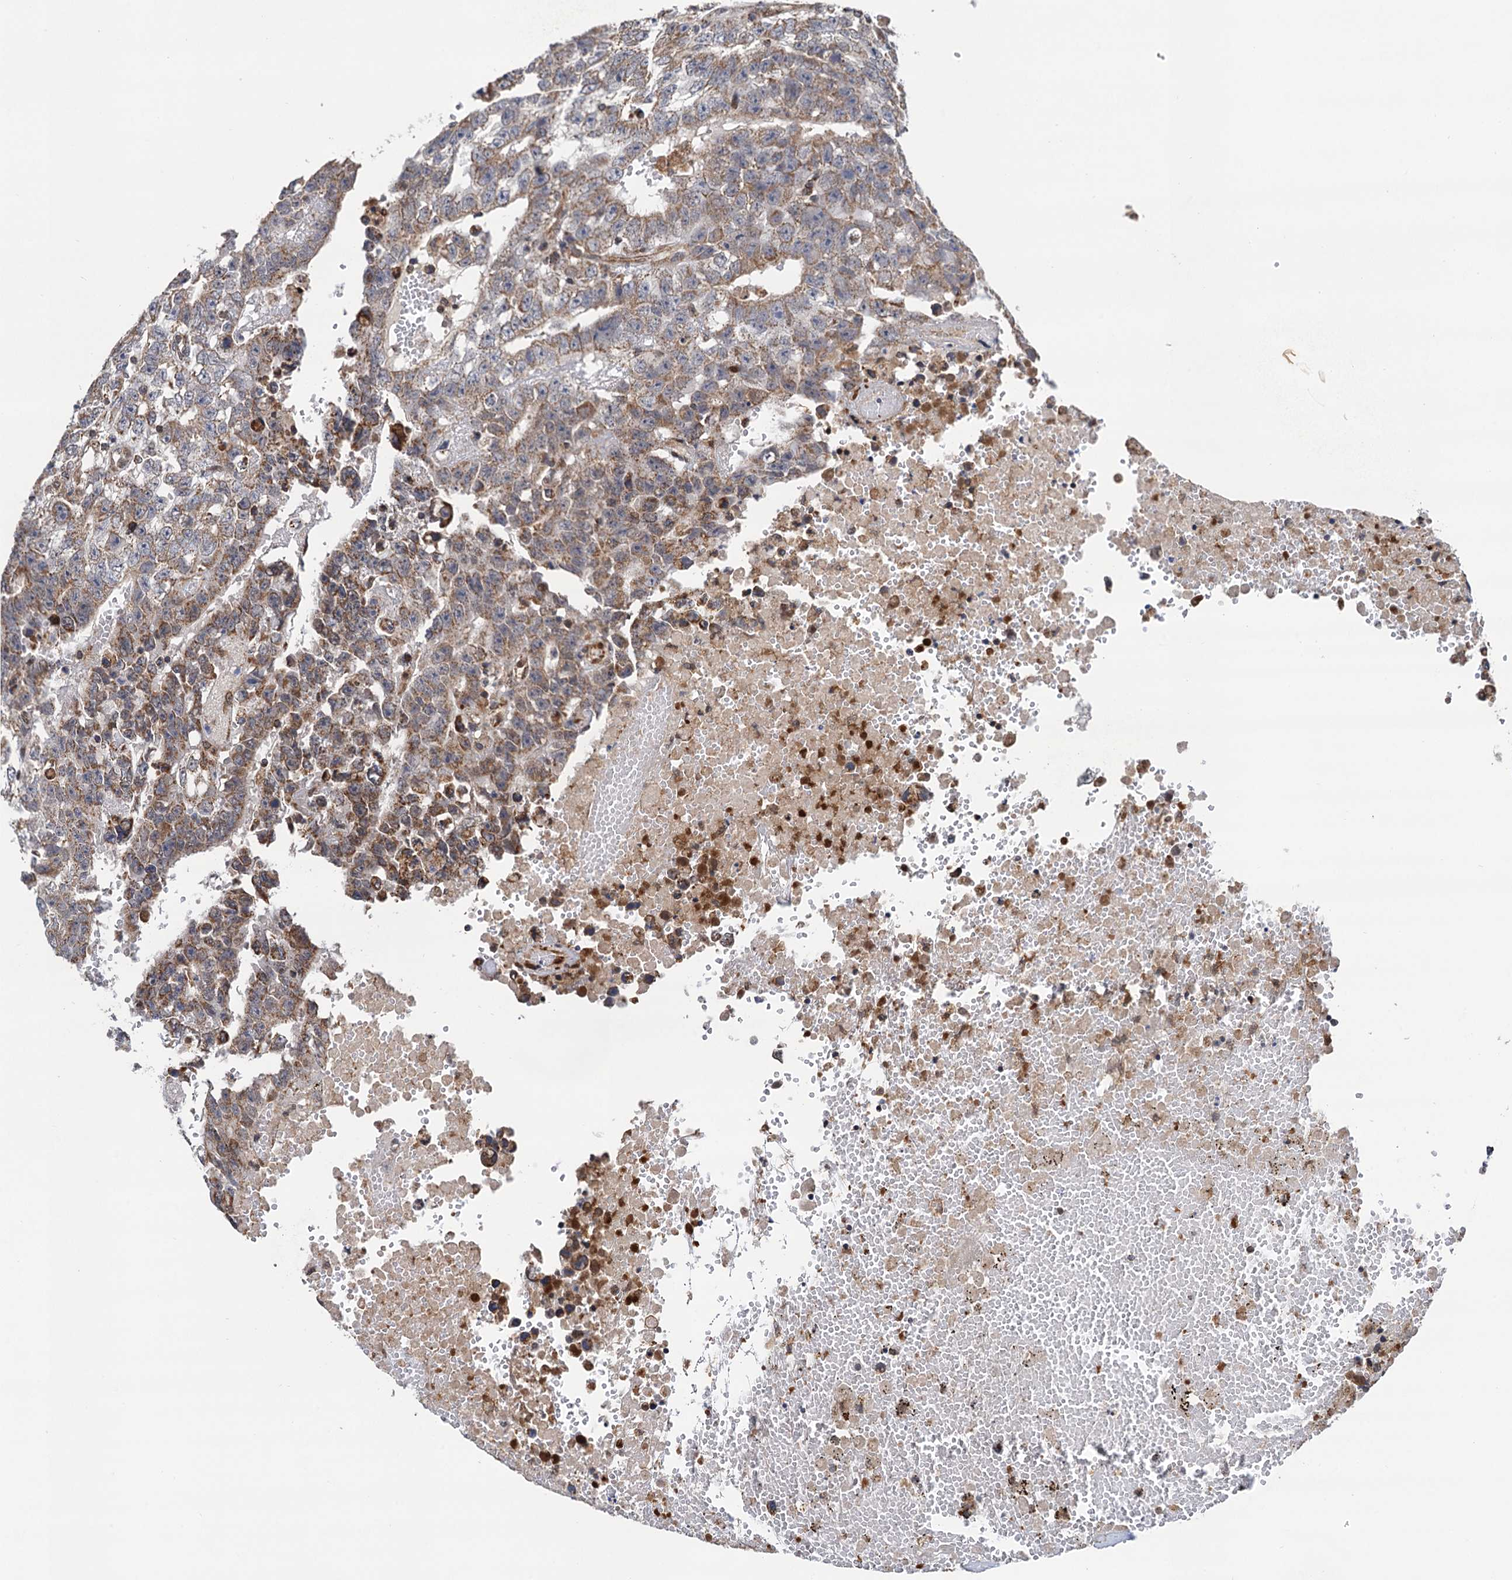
{"staining": {"intensity": "moderate", "quantity": ">75%", "location": "cytoplasmic/membranous"}, "tissue": "testis cancer", "cell_type": "Tumor cells", "image_type": "cancer", "snomed": [{"axis": "morphology", "description": "Carcinoma, Embryonal, NOS"}, {"axis": "topography", "description": "Testis"}], "caption": "Embryonal carcinoma (testis) stained for a protein (brown) reveals moderate cytoplasmic/membranous positive staining in approximately >75% of tumor cells.", "gene": "CMPK2", "patient": {"sex": "male", "age": 25}}